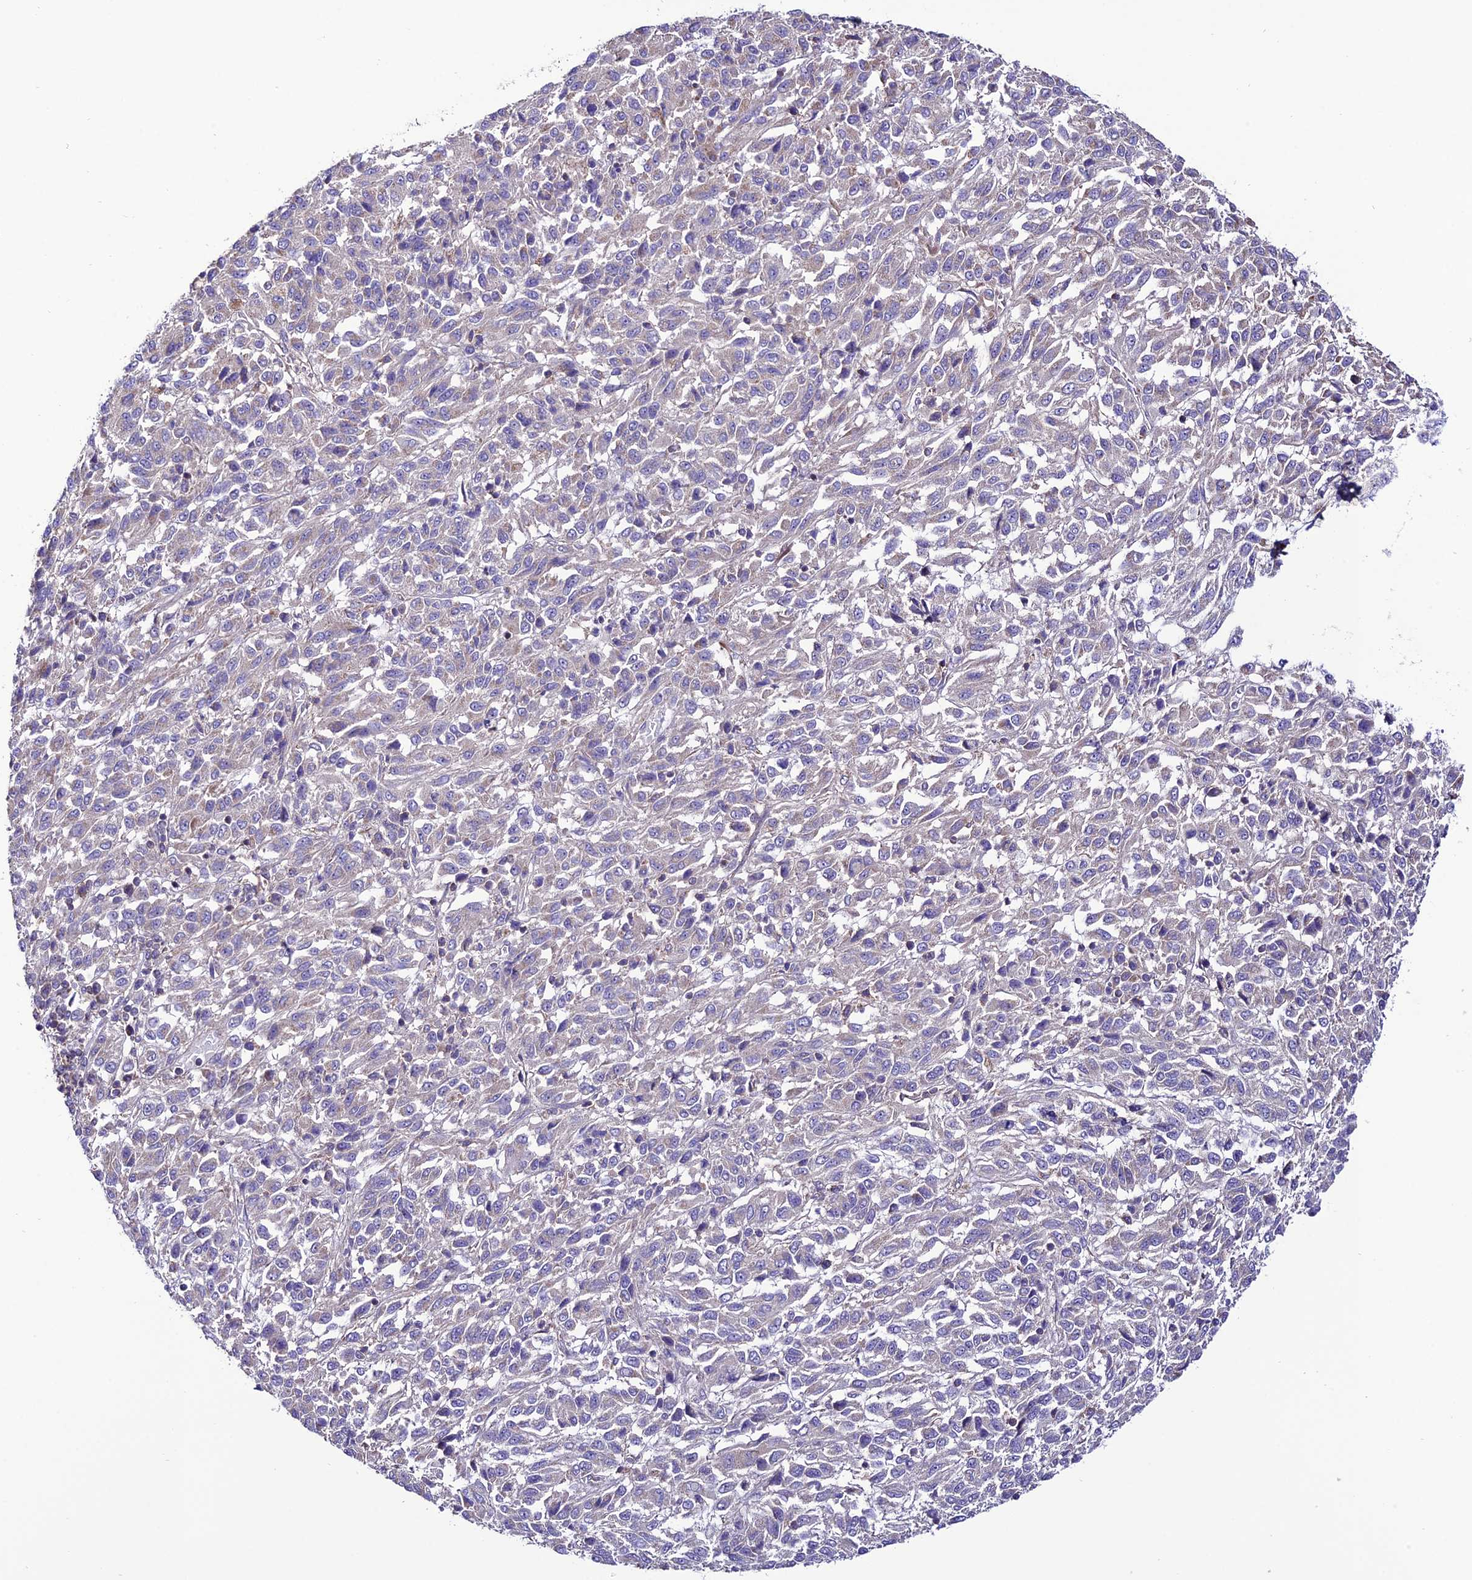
{"staining": {"intensity": "negative", "quantity": "none", "location": "none"}, "tissue": "melanoma", "cell_type": "Tumor cells", "image_type": "cancer", "snomed": [{"axis": "morphology", "description": "Malignant melanoma, Metastatic site"}, {"axis": "topography", "description": "Lung"}], "caption": "An IHC histopathology image of malignant melanoma (metastatic site) is shown. There is no staining in tumor cells of malignant melanoma (metastatic site).", "gene": "PPIL3", "patient": {"sex": "male", "age": 64}}